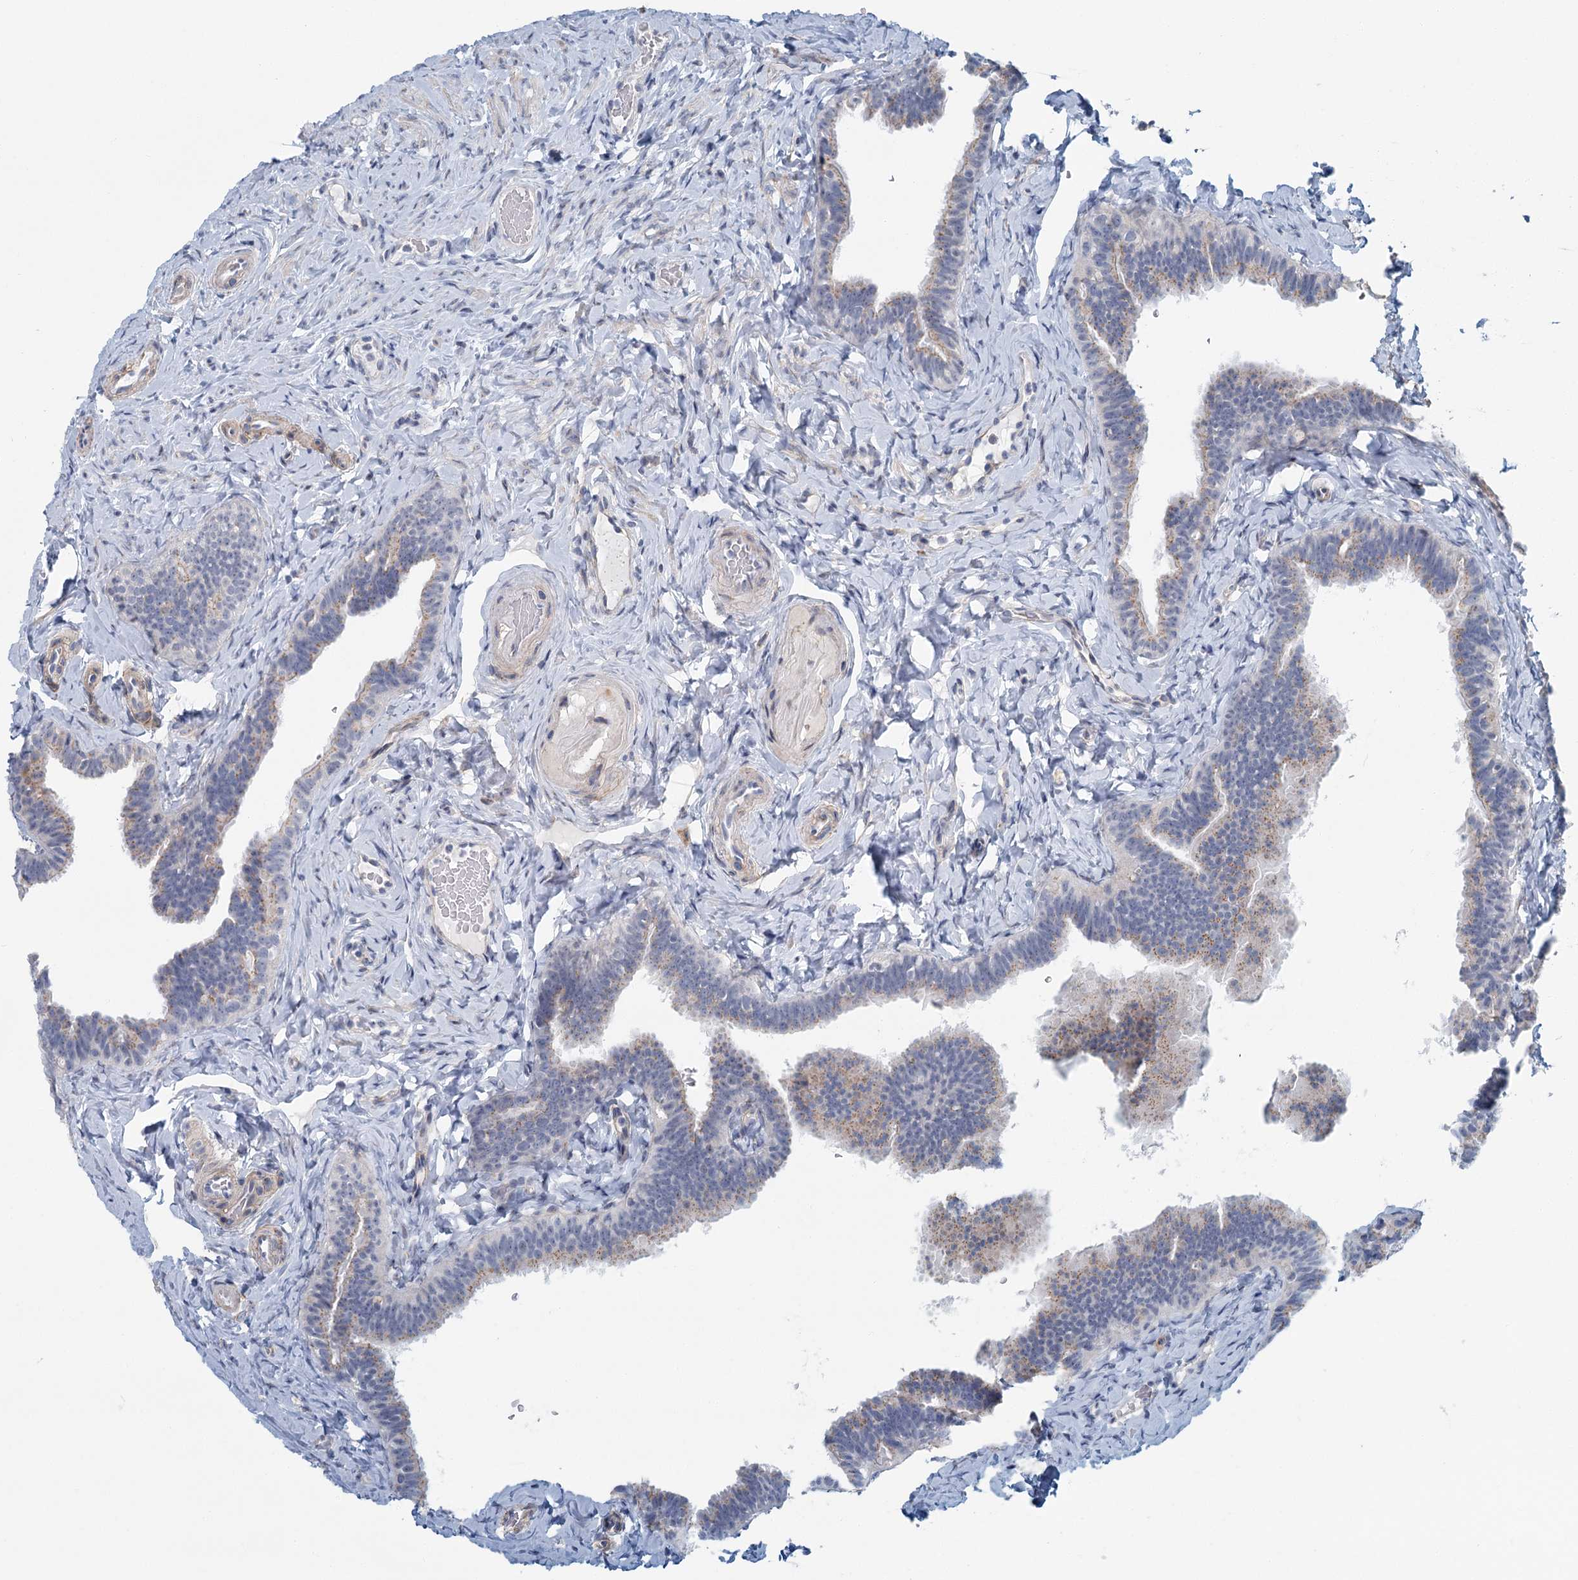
{"staining": {"intensity": "moderate", "quantity": "<25%", "location": "cytoplasmic/membranous"}, "tissue": "fallopian tube", "cell_type": "Glandular cells", "image_type": "normal", "snomed": [{"axis": "morphology", "description": "Normal tissue, NOS"}, {"axis": "topography", "description": "Fallopian tube"}], "caption": "An immunohistochemistry micrograph of unremarkable tissue is shown. Protein staining in brown labels moderate cytoplasmic/membranous positivity in fallopian tube within glandular cells.", "gene": "ZNF527", "patient": {"sex": "female", "age": 65}}